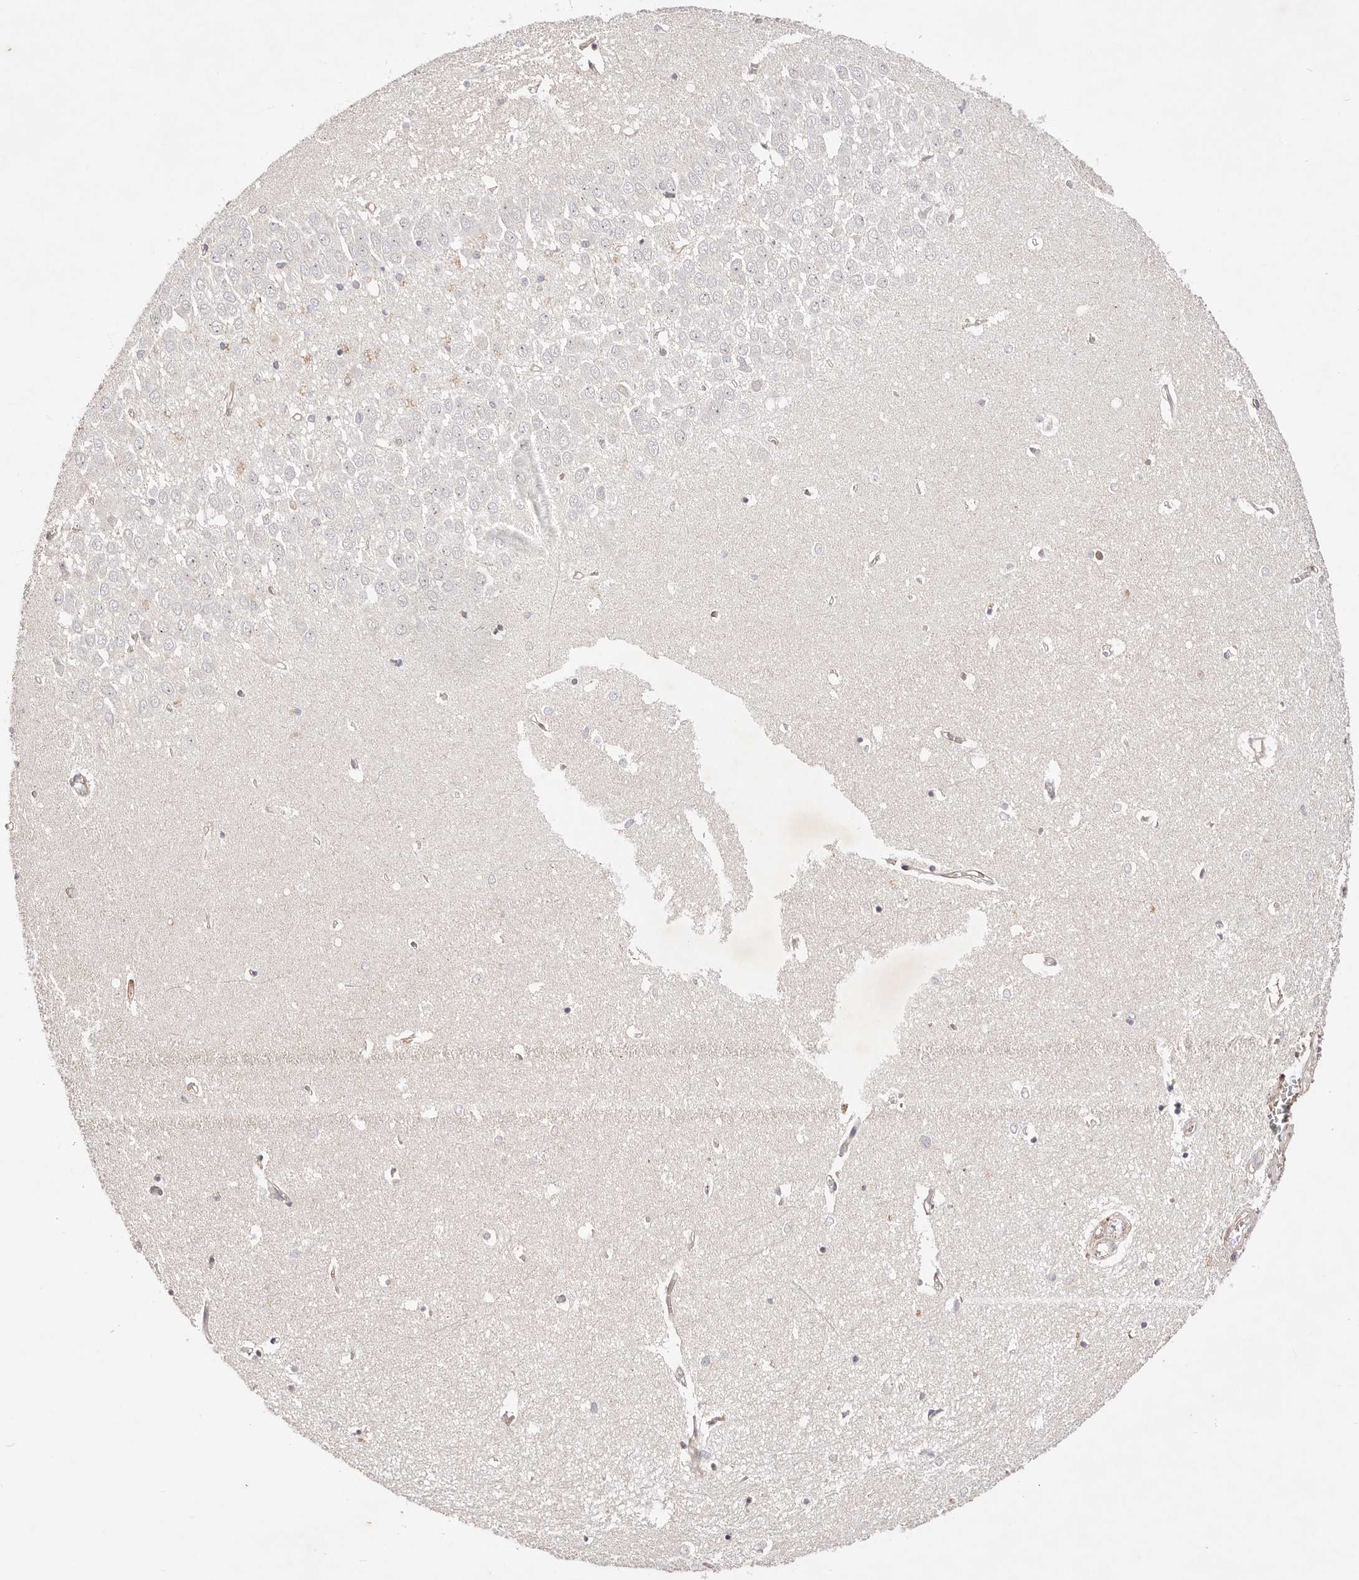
{"staining": {"intensity": "negative", "quantity": "none", "location": "none"}, "tissue": "hippocampus", "cell_type": "Glial cells", "image_type": "normal", "snomed": [{"axis": "morphology", "description": "Normal tissue, NOS"}, {"axis": "topography", "description": "Hippocampus"}], "caption": "IHC of normal human hippocampus demonstrates no positivity in glial cells.", "gene": "SLC35B2", "patient": {"sex": "female", "age": 64}}